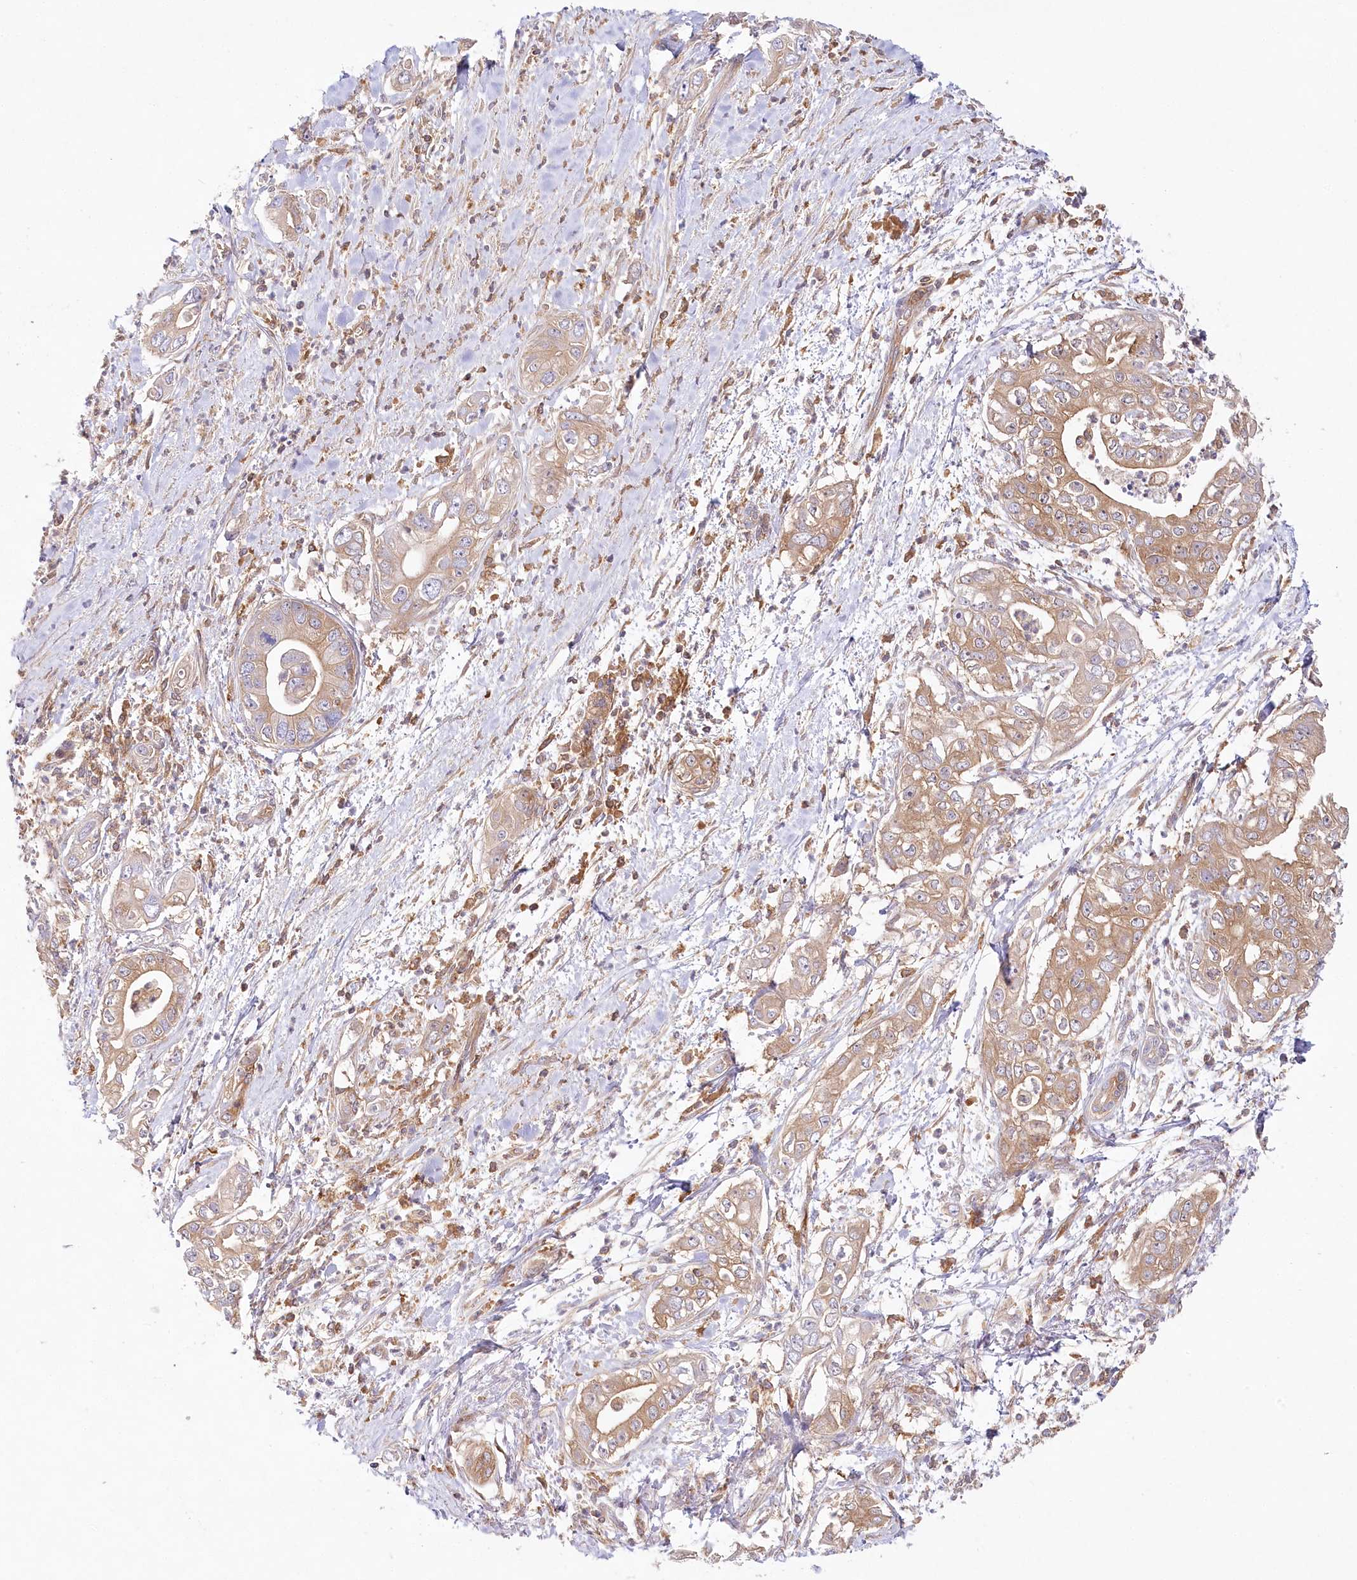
{"staining": {"intensity": "moderate", "quantity": ">75%", "location": "cytoplasmic/membranous"}, "tissue": "pancreatic cancer", "cell_type": "Tumor cells", "image_type": "cancer", "snomed": [{"axis": "morphology", "description": "Adenocarcinoma, NOS"}, {"axis": "topography", "description": "Pancreas"}], "caption": "Protein positivity by IHC shows moderate cytoplasmic/membranous positivity in approximately >75% of tumor cells in pancreatic cancer.", "gene": "ABRAXAS2", "patient": {"sex": "female", "age": 78}}